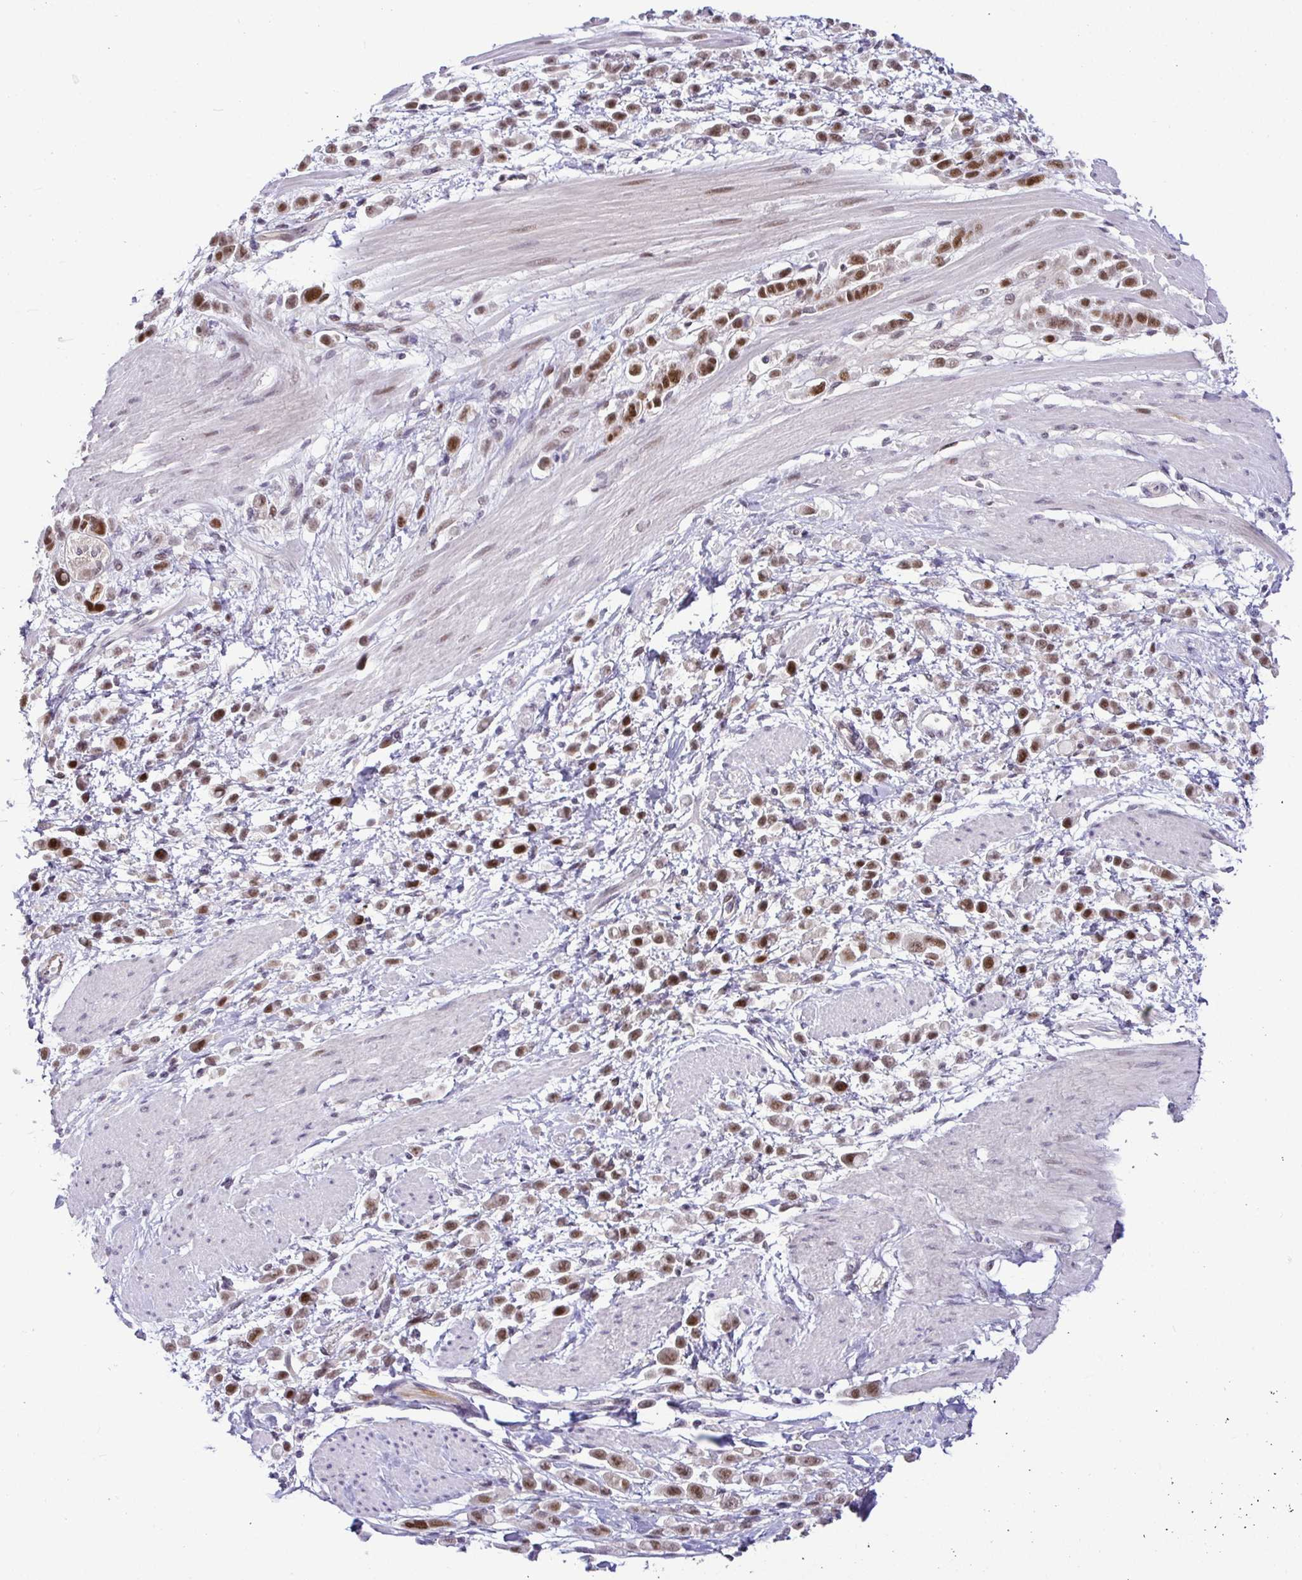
{"staining": {"intensity": "moderate", "quantity": ">75%", "location": "nuclear"}, "tissue": "pancreatic cancer", "cell_type": "Tumor cells", "image_type": "cancer", "snomed": [{"axis": "morphology", "description": "Normal tissue, NOS"}, {"axis": "morphology", "description": "Adenocarcinoma, NOS"}, {"axis": "topography", "description": "Pancreas"}], "caption": "About >75% of tumor cells in human adenocarcinoma (pancreatic) display moderate nuclear protein positivity as visualized by brown immunohistochemical staining.", "gene": "NUP188", "patient": {"sex": "female", "age": 64}}